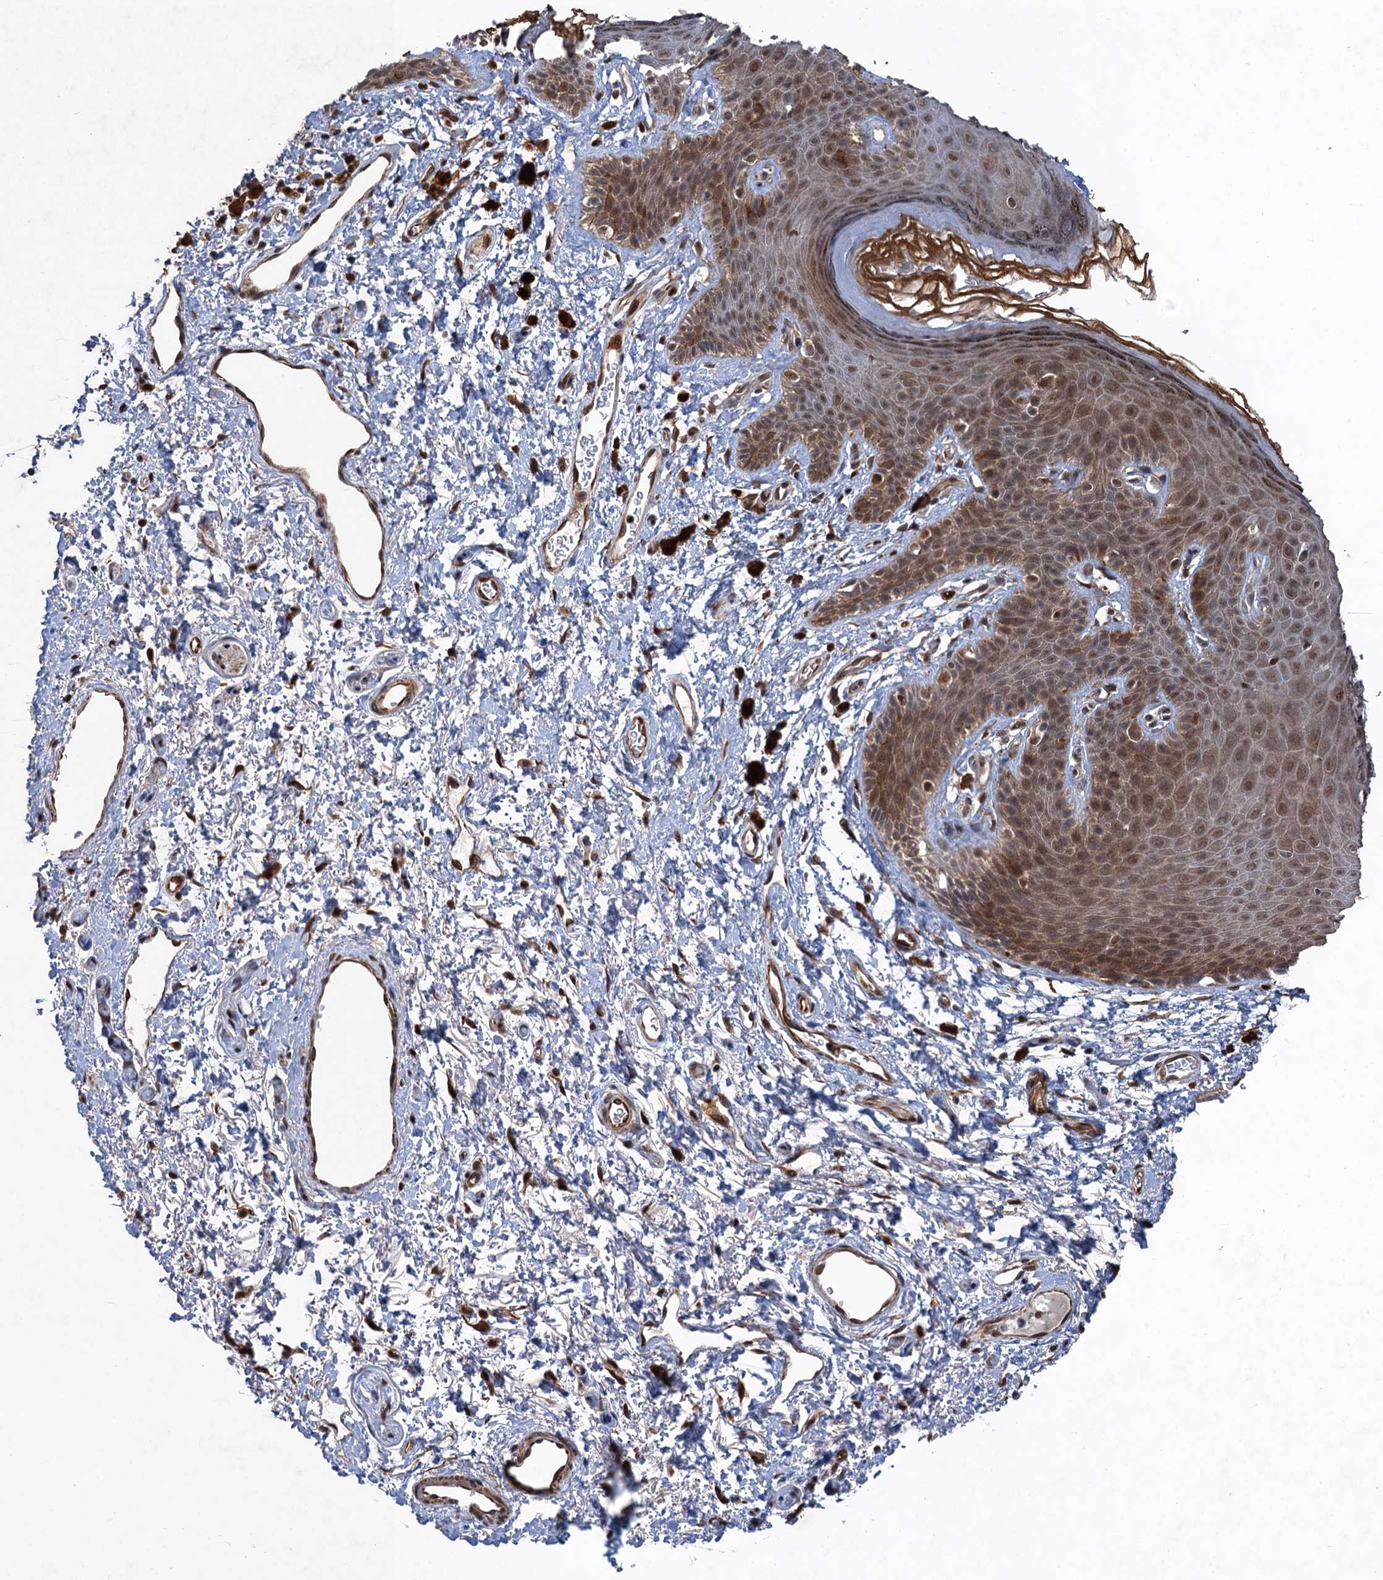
{"staining": {"intensity": "moderate", "quantity": "25%-75%", "location": "cytoplasmic/membranous"}, "tissue": "skin", "cell_type": "Epidermal cells", "image_type": "normal", "snomed": [{"axis": "morphology", "description": "Normal tissue, NOS"}, {"axis": "topography", "description": "Anal"}], "caption": "The immunohistochemical stain shows moderate cytoplasmic/membranous expression in epidermal cells of benign skin. Using DAB (3,3'-diaminobenzidine) (brown) and hematoxylin (blue) stains, captured at high magnification using brightfield microscopy.", "gene": "TTC31", "patient": {"sex": "female", "age": 46}}